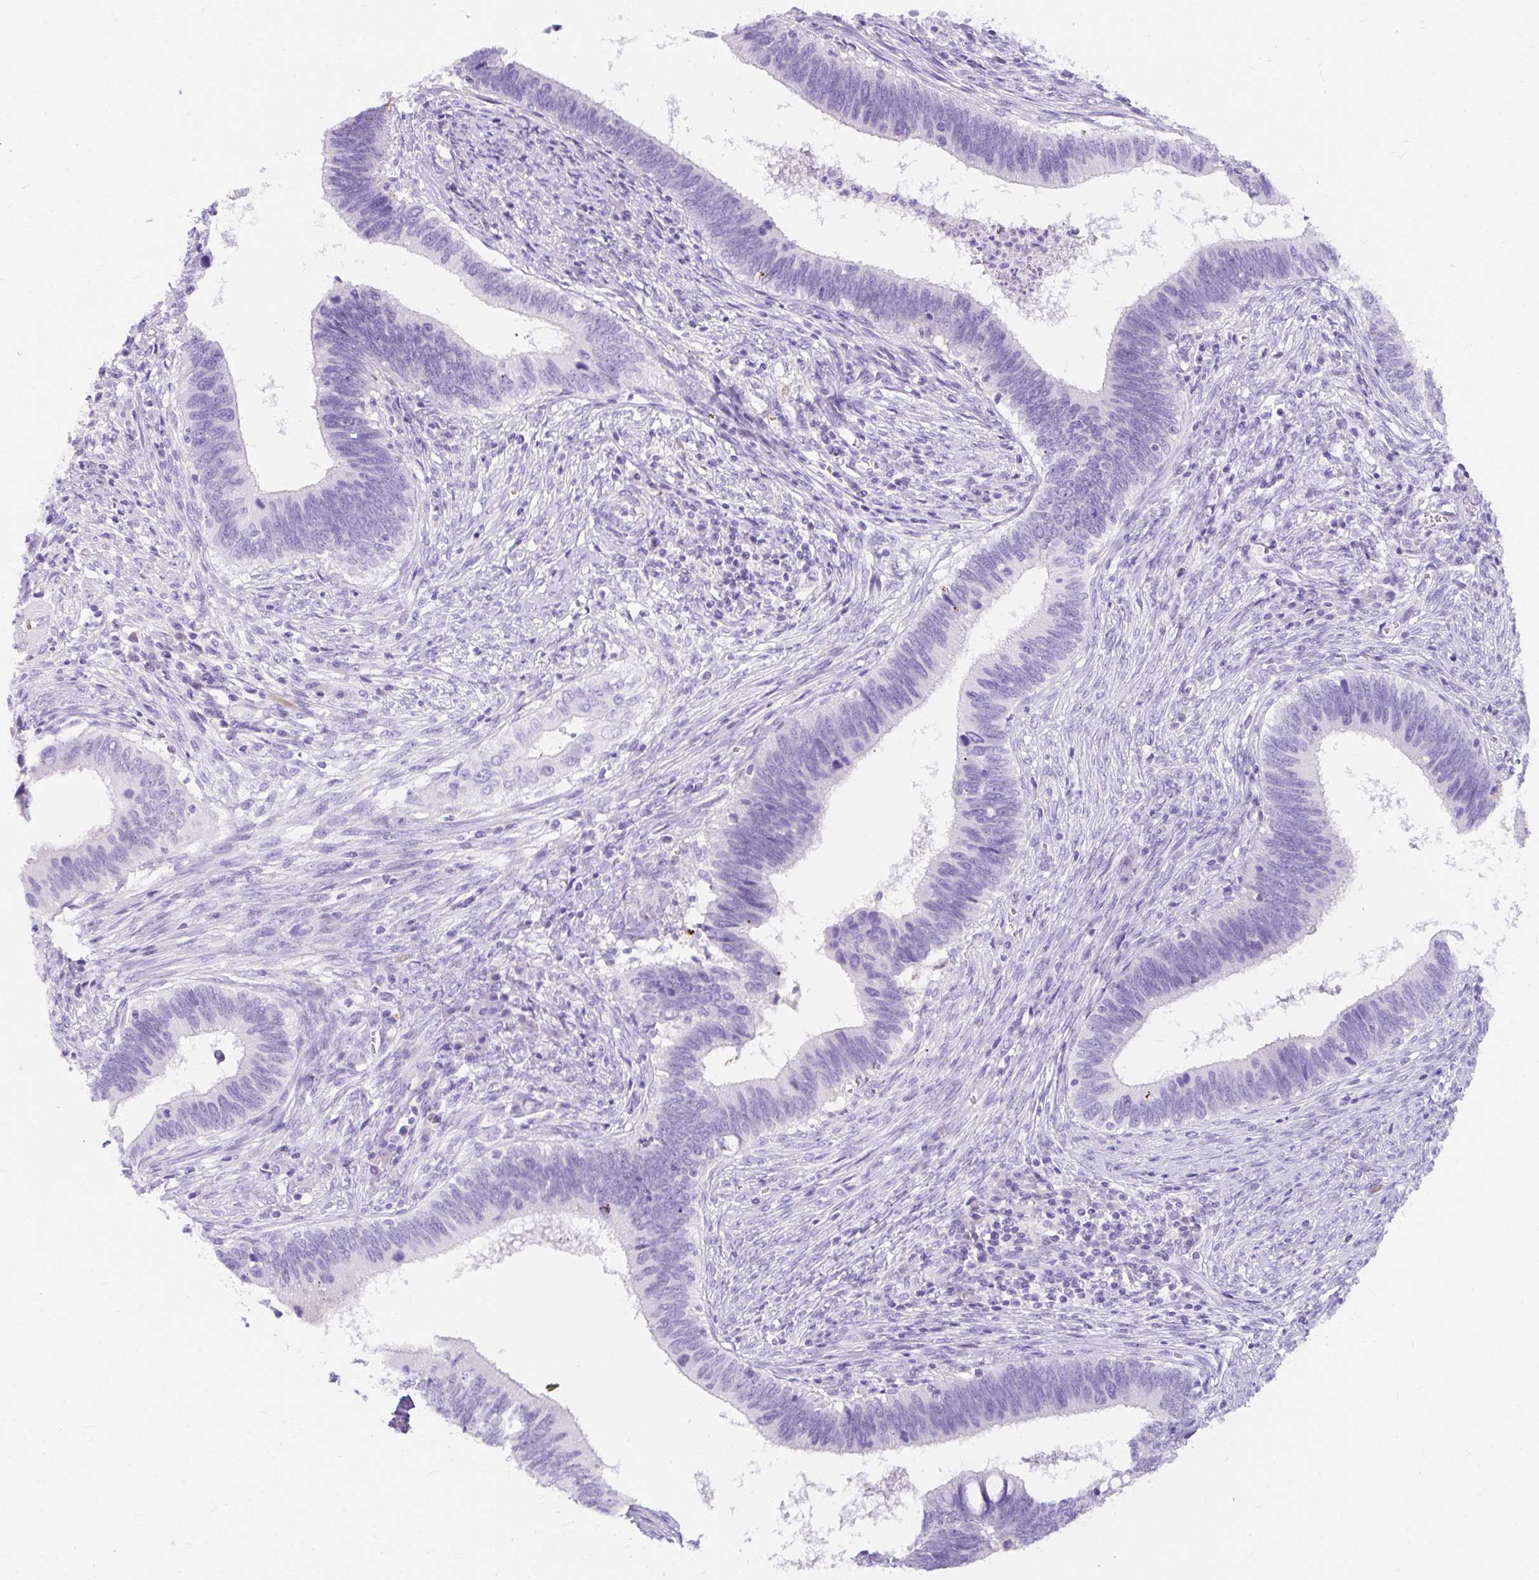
{"staining": {"intensity": "negative", "quantity": "none", "location": "none"}, "tissue": "cervical cancer", "cell_type": "Tumor cells", "image_type": "cancer", "snomed": [{"axis": "morphology", "description": "Adenocarcinoma, NOS"}, {"axis": "topography", "description": "Cervix"}], "caption": "Photomicrograph shows no protein expression in tumor cells of cervical cancer tissue.", "gene": "APOC4-APOC2", "patient": {"sex": "female", "age": 42}}